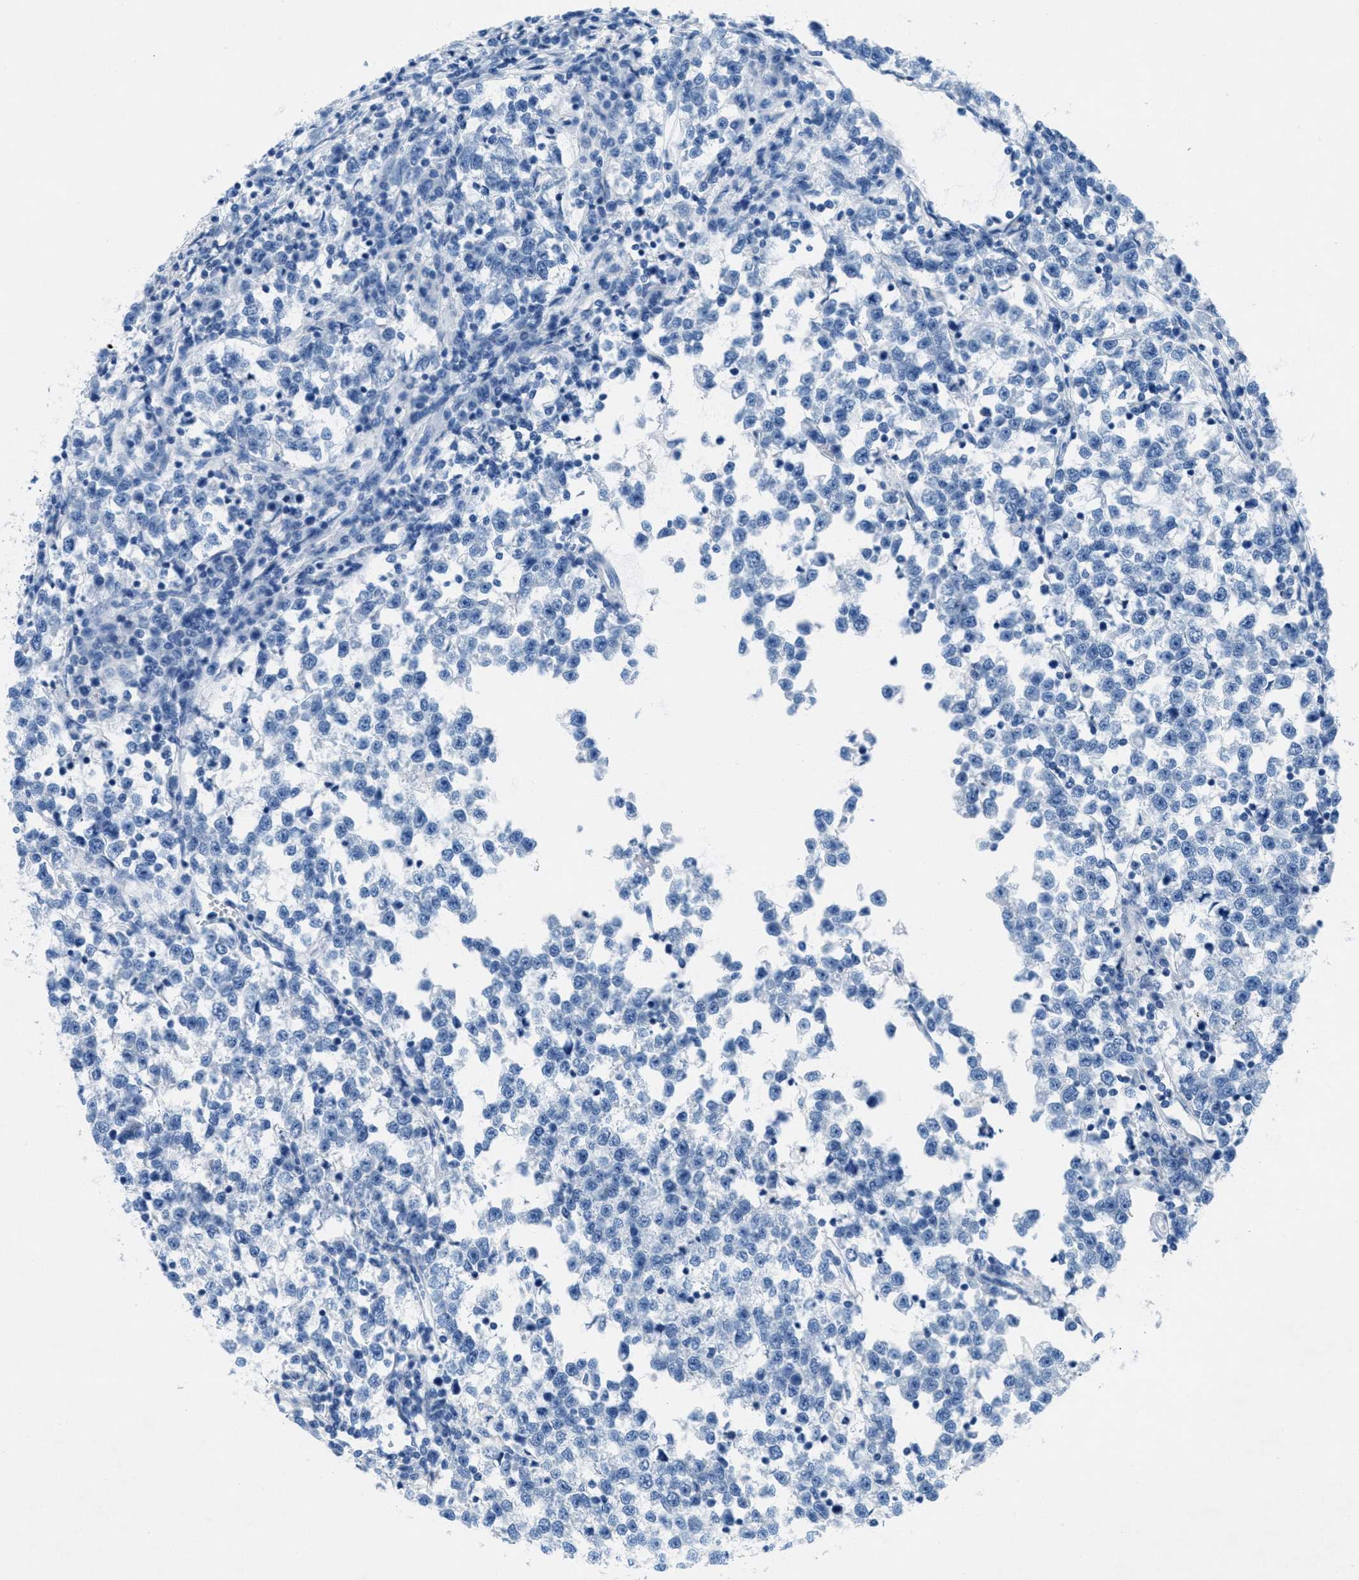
{"staining": {"intensity": "negative", "quantity": "none", "location": "none"}, "tissue": "testis cancer", "cell_type": "Tumor cells", "image_type": "cancer", "snomed": [{"axis": "morphology", "description": "Normal tissue, NOS"}, {"axis": "morphology", "description": "Seminoma, NOS"}, {"axis": "topography", "description": "Testis"}], "caption": "DAB immunohistochemical staining of human testis seminoma shows no significant expression in tumor cells.", "gene": "GALNT17", "patient": {"sex": "male", "age": 43}}